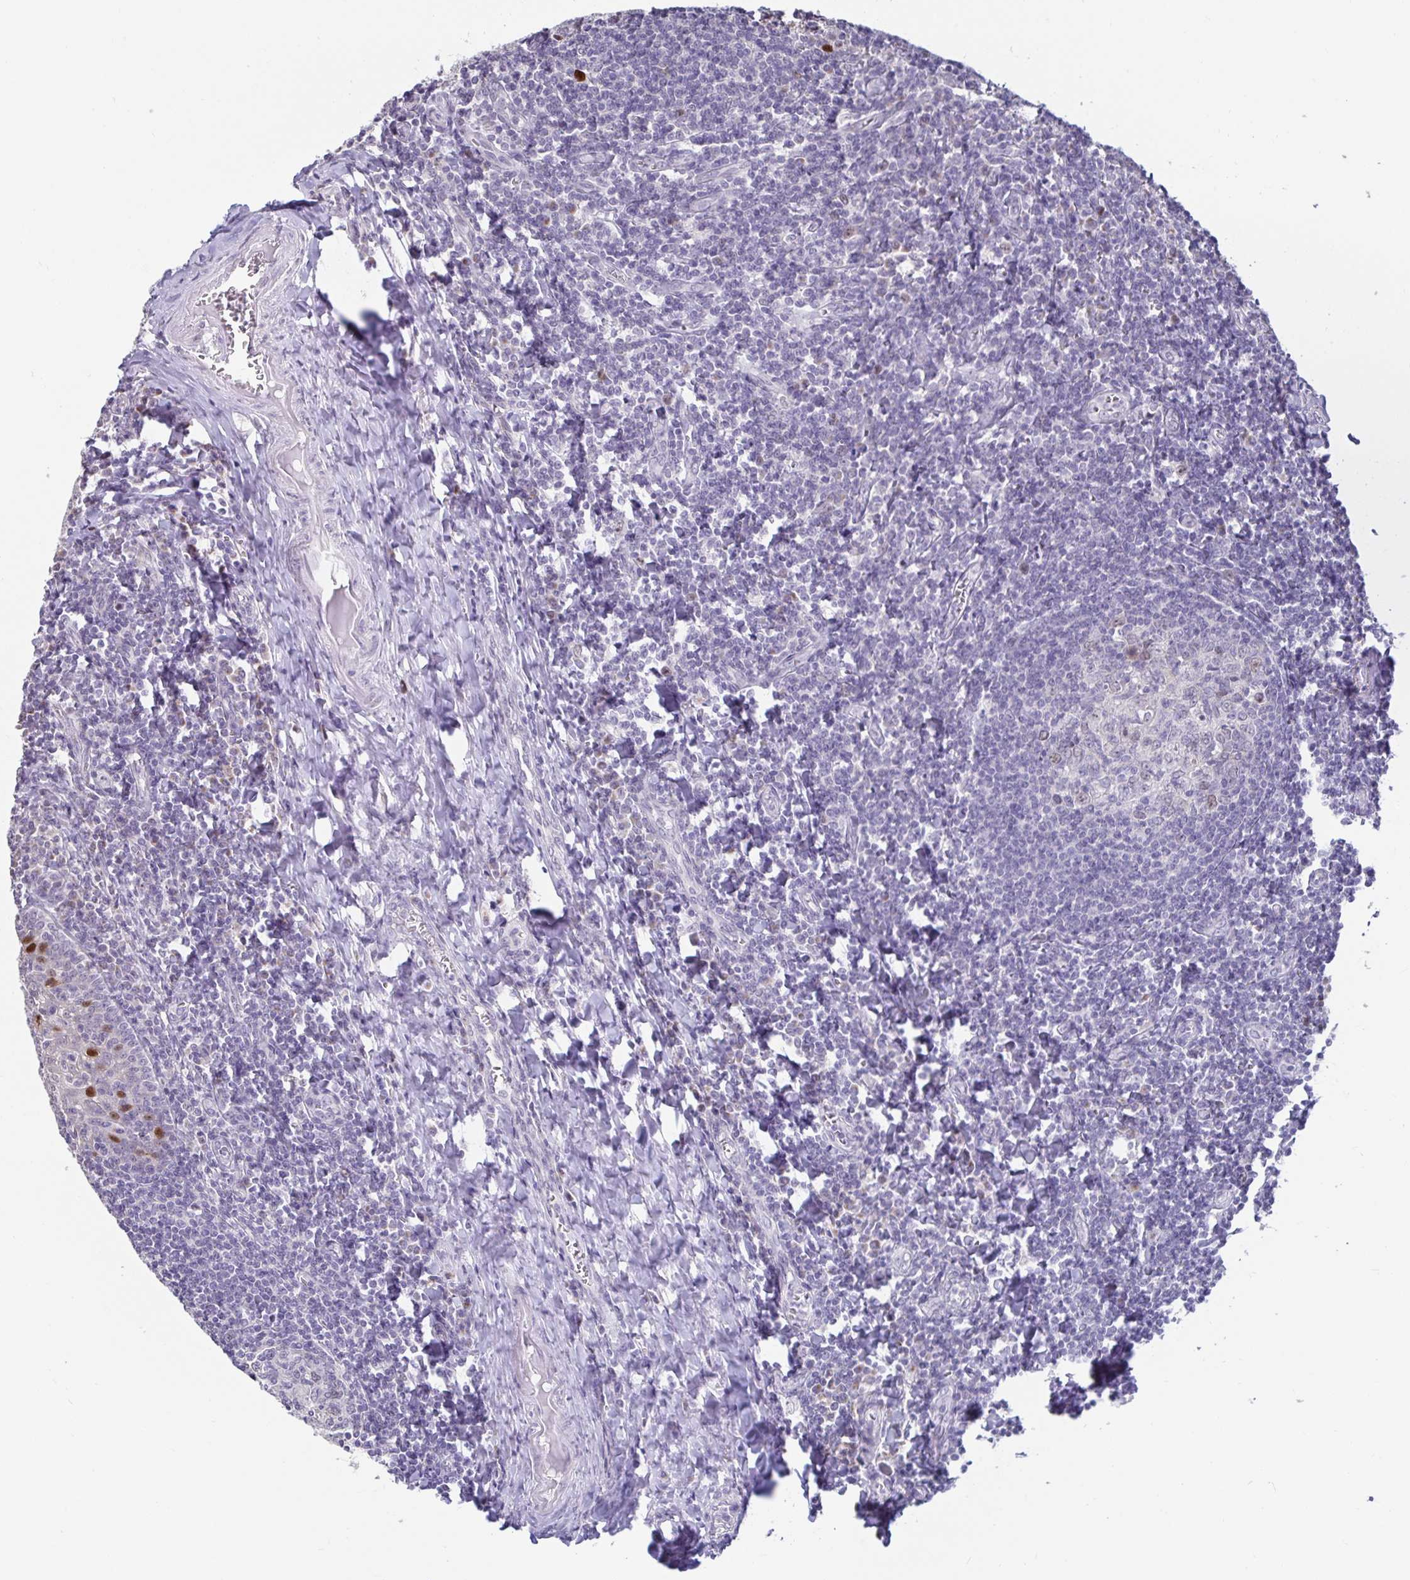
{"staining": {"intensity": "weak", "quantity": "<25%", "location": "nuclear"}, "tissue": "tonsil", "cell_type": "Germinal center cells", "image_type": "normal", "snomed": [{"axis": "morphology", "description": "Normal tissue, NOS"}, {"axis": "morphology", "description": "Inflammation, NOS"}, {"axis": "topography", "description": "Tonsil"}], "caption": "The photomicrograph exhibits no staining of germinal center cells in unremarkable tonsil. The staining is performed using DAB brown chromogen with nuclei counter-stained in using hematoxylin.", "gene": "ANLN", "patient": {"sex": "female", "age": 31}}